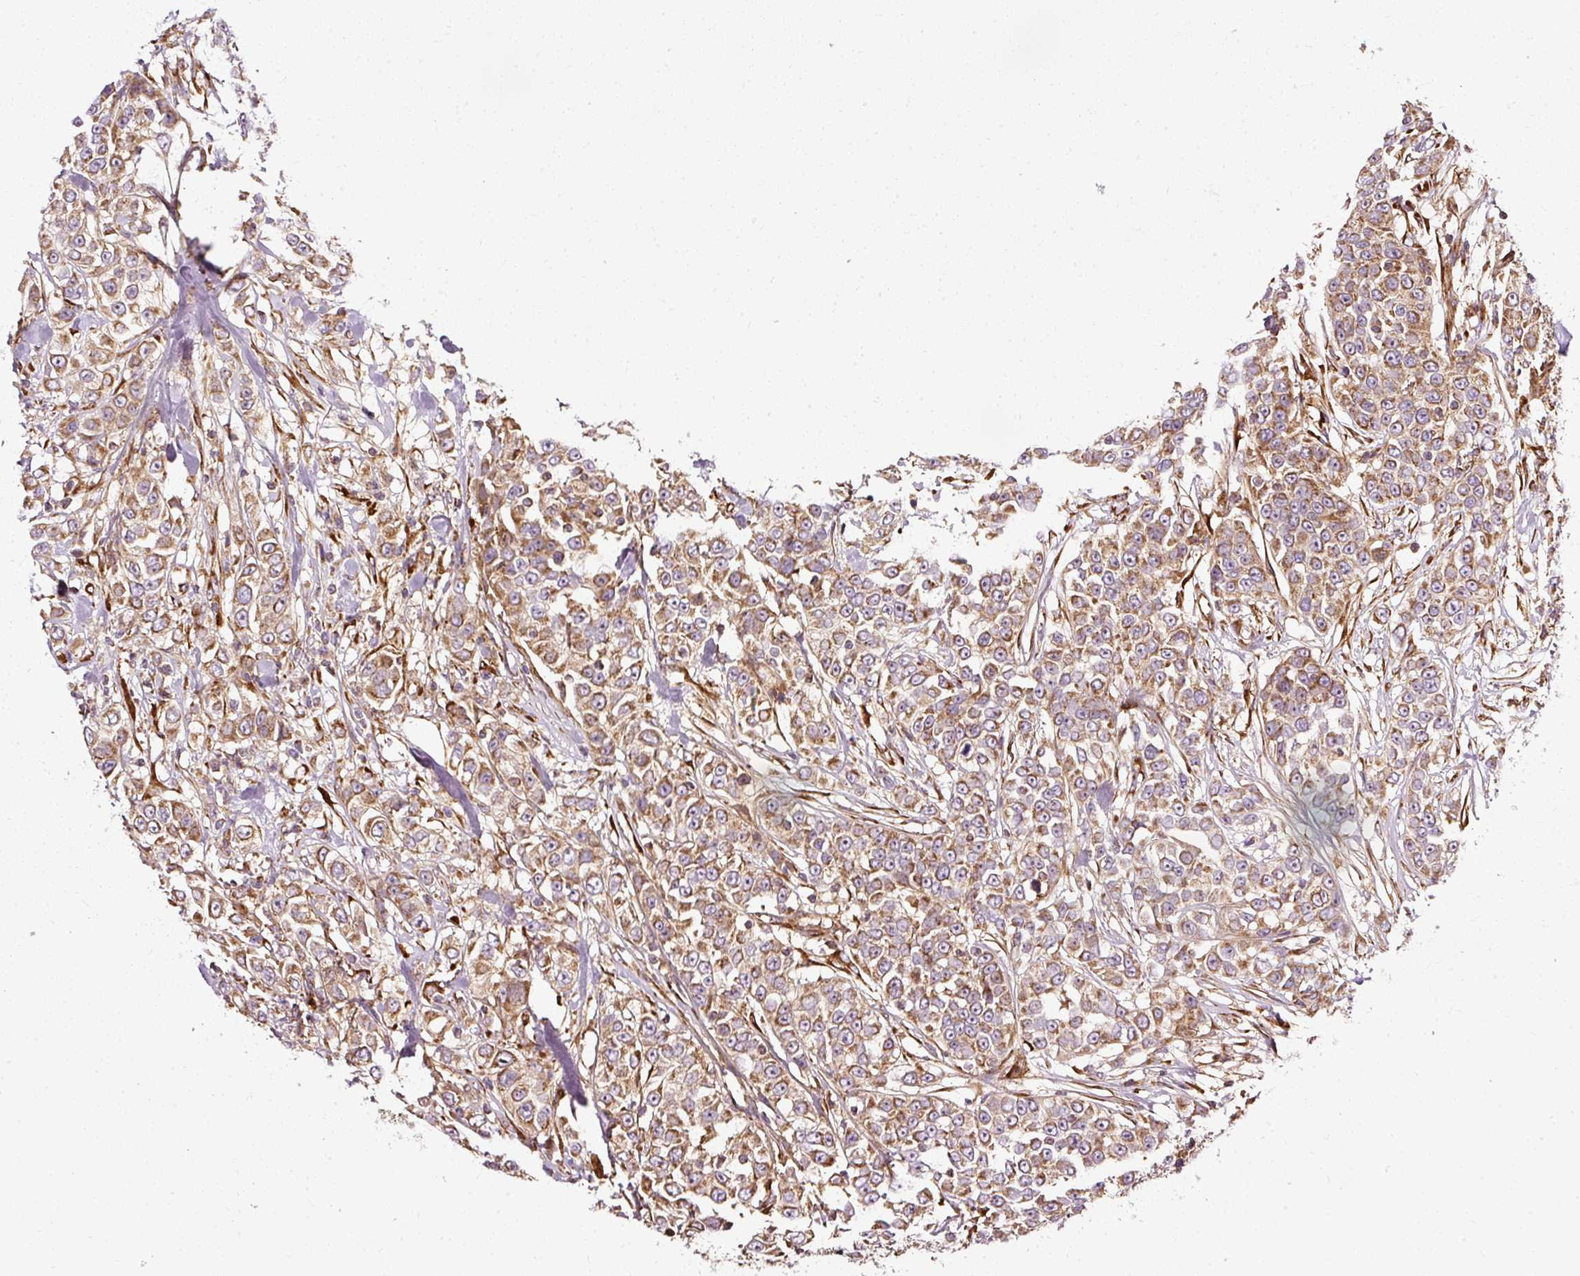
{"staining": {"intensity": "moderate", "quantity": ">75%", "location": "cytoplasmic/membranous"}, "tissue": "urothelial cancer", "cell_type": "Tumor cells", "image_type": "cancer", "snomed": [{"axis": "morphology", "description": "Urothelial carcinoma, High grade"}, {"axis": "topography", "description": "Urinary bladder"}], "caption": "High-grade urothelial carcinoma was stained to show a protein in brown. There is medium levels of moderate cytoplasmic/membranous positivity in about >75% of tumor cells. (DAB IHC with brightfield microscopy, high magnification).", "gene": "ISCU", "patient": {"sex": "female", "age": 80}}